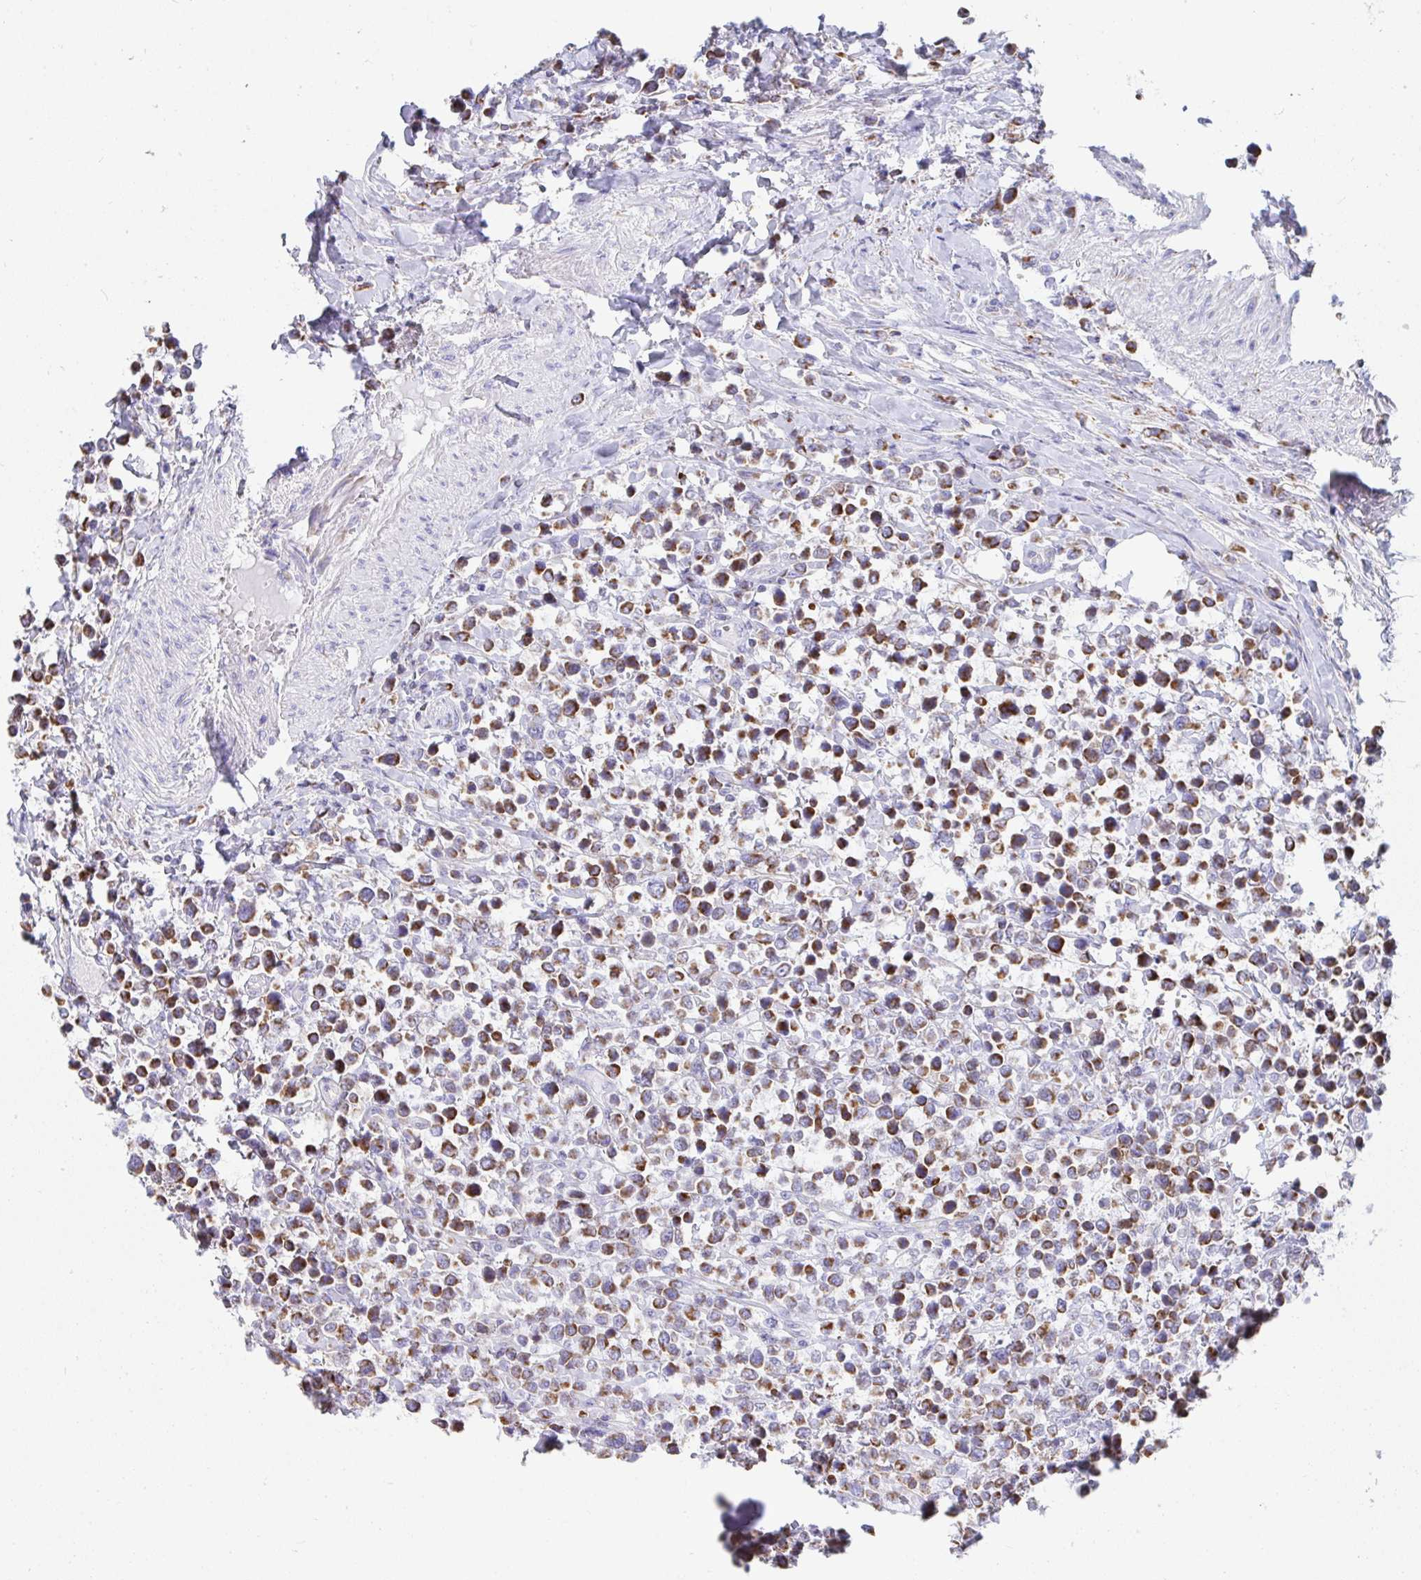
{"staining": {"intensity": "strong", "quantity": ">75%", "location": "cytoplasmic/membranous"}, "tissue": "lymphoma", "cell_type": "Tumor cells", "image_type": "cancer", "snomed": [{"axis": "morphology", "description": "Malignant lymphoma, non-Hodgkin's type, High grade"}, {"axis": "topography", "description": "Soft tissue"}], "caption": "The micrograph reveals immunohistochemical staining of malignant lymphoma, non-Hodgkin's type (high-grade). There is strong cytoplasmic/membranous staining is seen in approximately >75% of tumor cells. Using DAB (3,3'-diaminobenzidine) (brown) and hematoxylin (blue) stains, captured at high magnification using brightfield microscopy.", "gene": "AIFM1", "patient": {"sex": "female", "age": 56}}